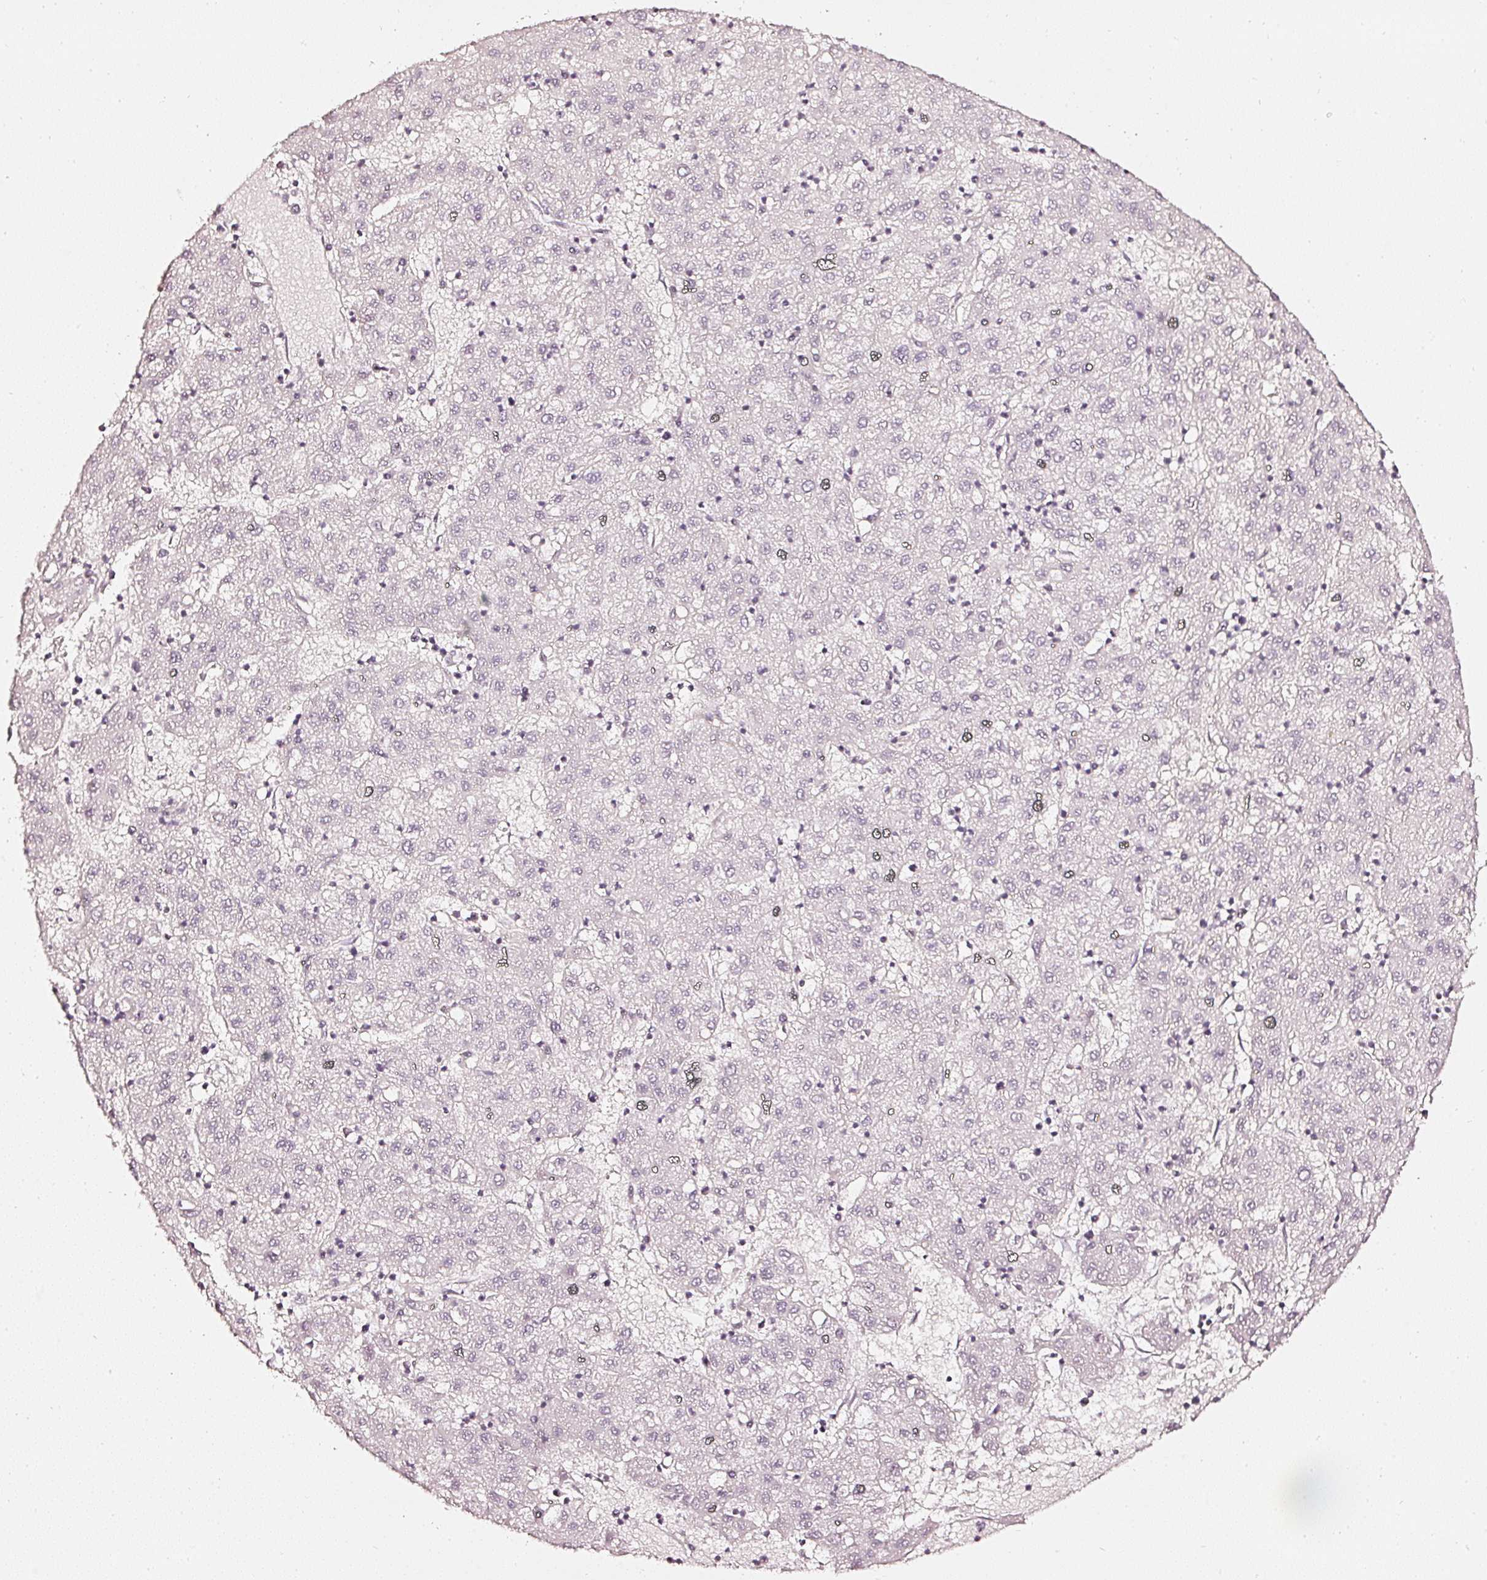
{"staining": {"intensity": "negative", "quantity": "none", "location": "none"}, "tissue": "liver cancer", "cell_type": "Tumor cells", "image_type": "cancer", "snomed": [{"axis": "morphology", "description": "Carcinoma, Hepatocellular, NOS"}, {"axis": "topography", "description": "Liver"}], "caption": "IHC of human liver cancer (hepatocellular carcinoma) shows no positivity in tumor cells.", "gene": "CNP", "patient": {"sex": "male", "age": 72}}